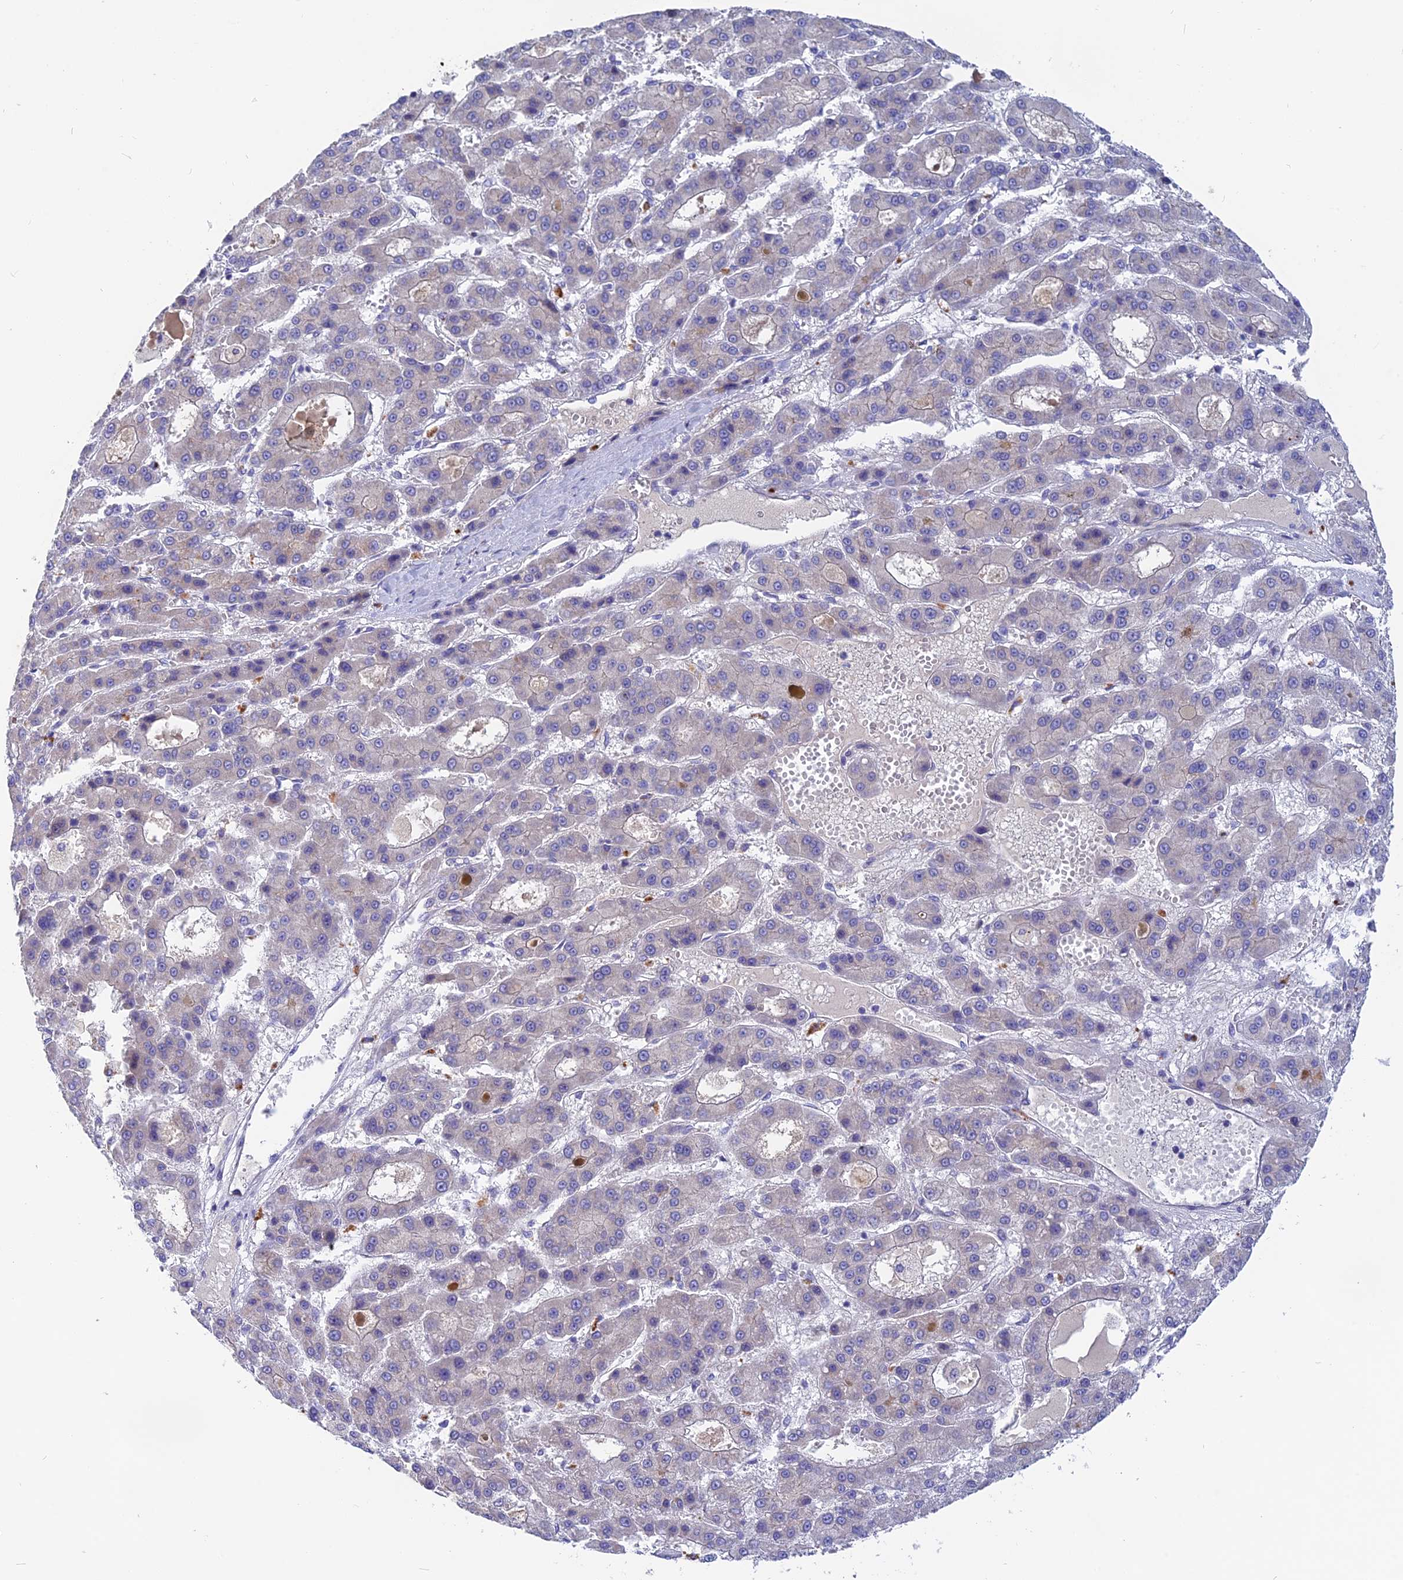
{"staining": {"intensity": "negative", "quantity": "none", "location": "none"}, "tissue": "liver cancer", "cell_type": "Tumor cells", "image_type": "cancer", "snomed": [{"axis": "morphology", "description": "Carcinoma, Hepatocellular, NOS"}, {"axis": "topography", "description": "Liver"}], "caption": "DAB immunohistochemical staining of liver cancer (hepatocellular carcinoma) shows no significant staining in tumor cells.", "gene": "TENT4B", "patient": {"sex": "male", "age": 70}}